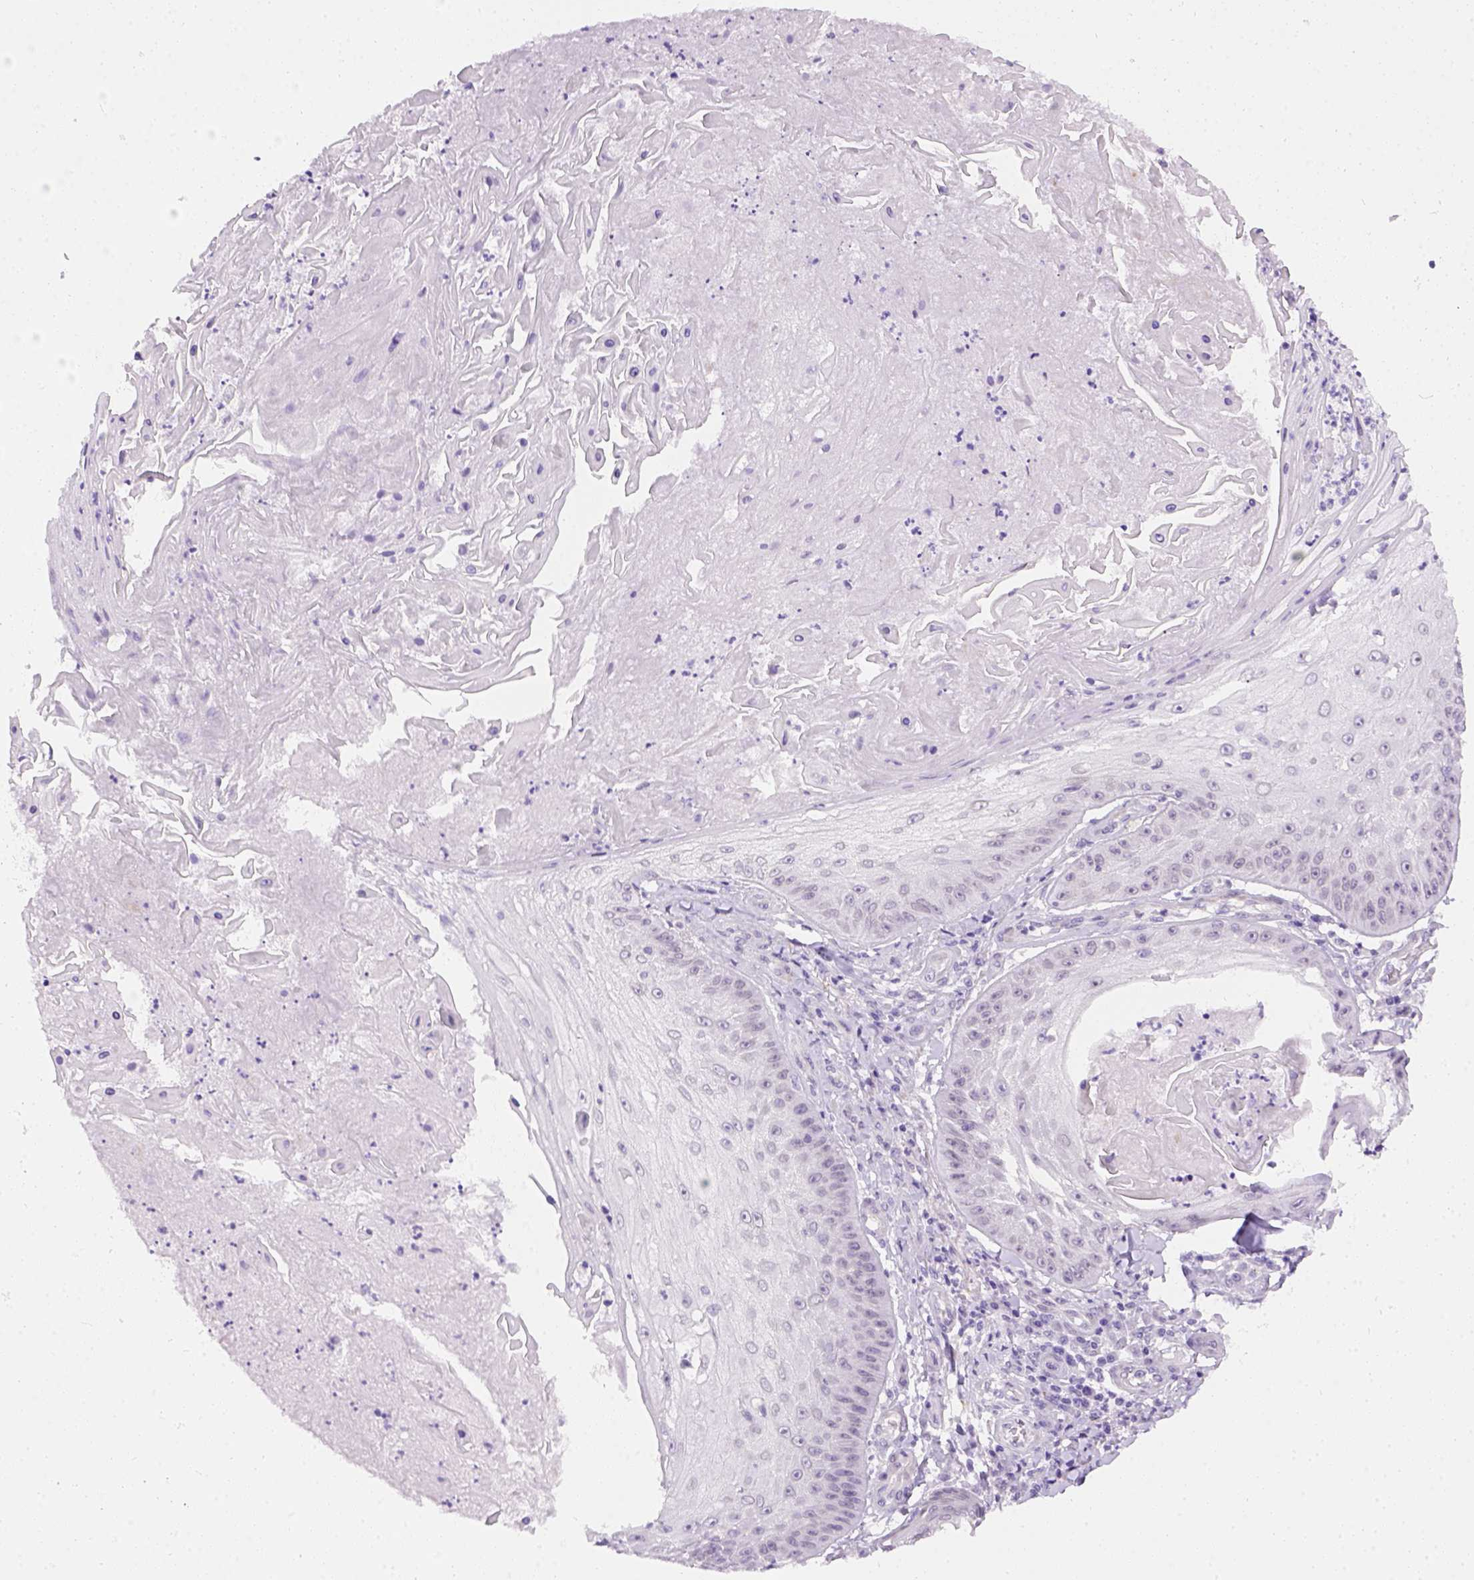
{"staining": {"intensity": "negative", "quantity": "none", "location": "none"}, "tissue": "skin cancer", "cell_type": "Tumor cells", "image_type": "cancer", "snomed": [{"axis": "morphology", "description": "Squamous cell carcinoma, NOS"}, {"axis": "topography", "description": "Skin"}], "caption": "Protein analysis of skin squamous cell carcinoma displays no significant positivity in tumor cells. (DAB (3,3'-diaminobenzidine) immunohistochemistry visualized using brightfield microscopy, high magnification).", "gene": "FAM184B", "patient": {"sex": "male", "age": 70}}